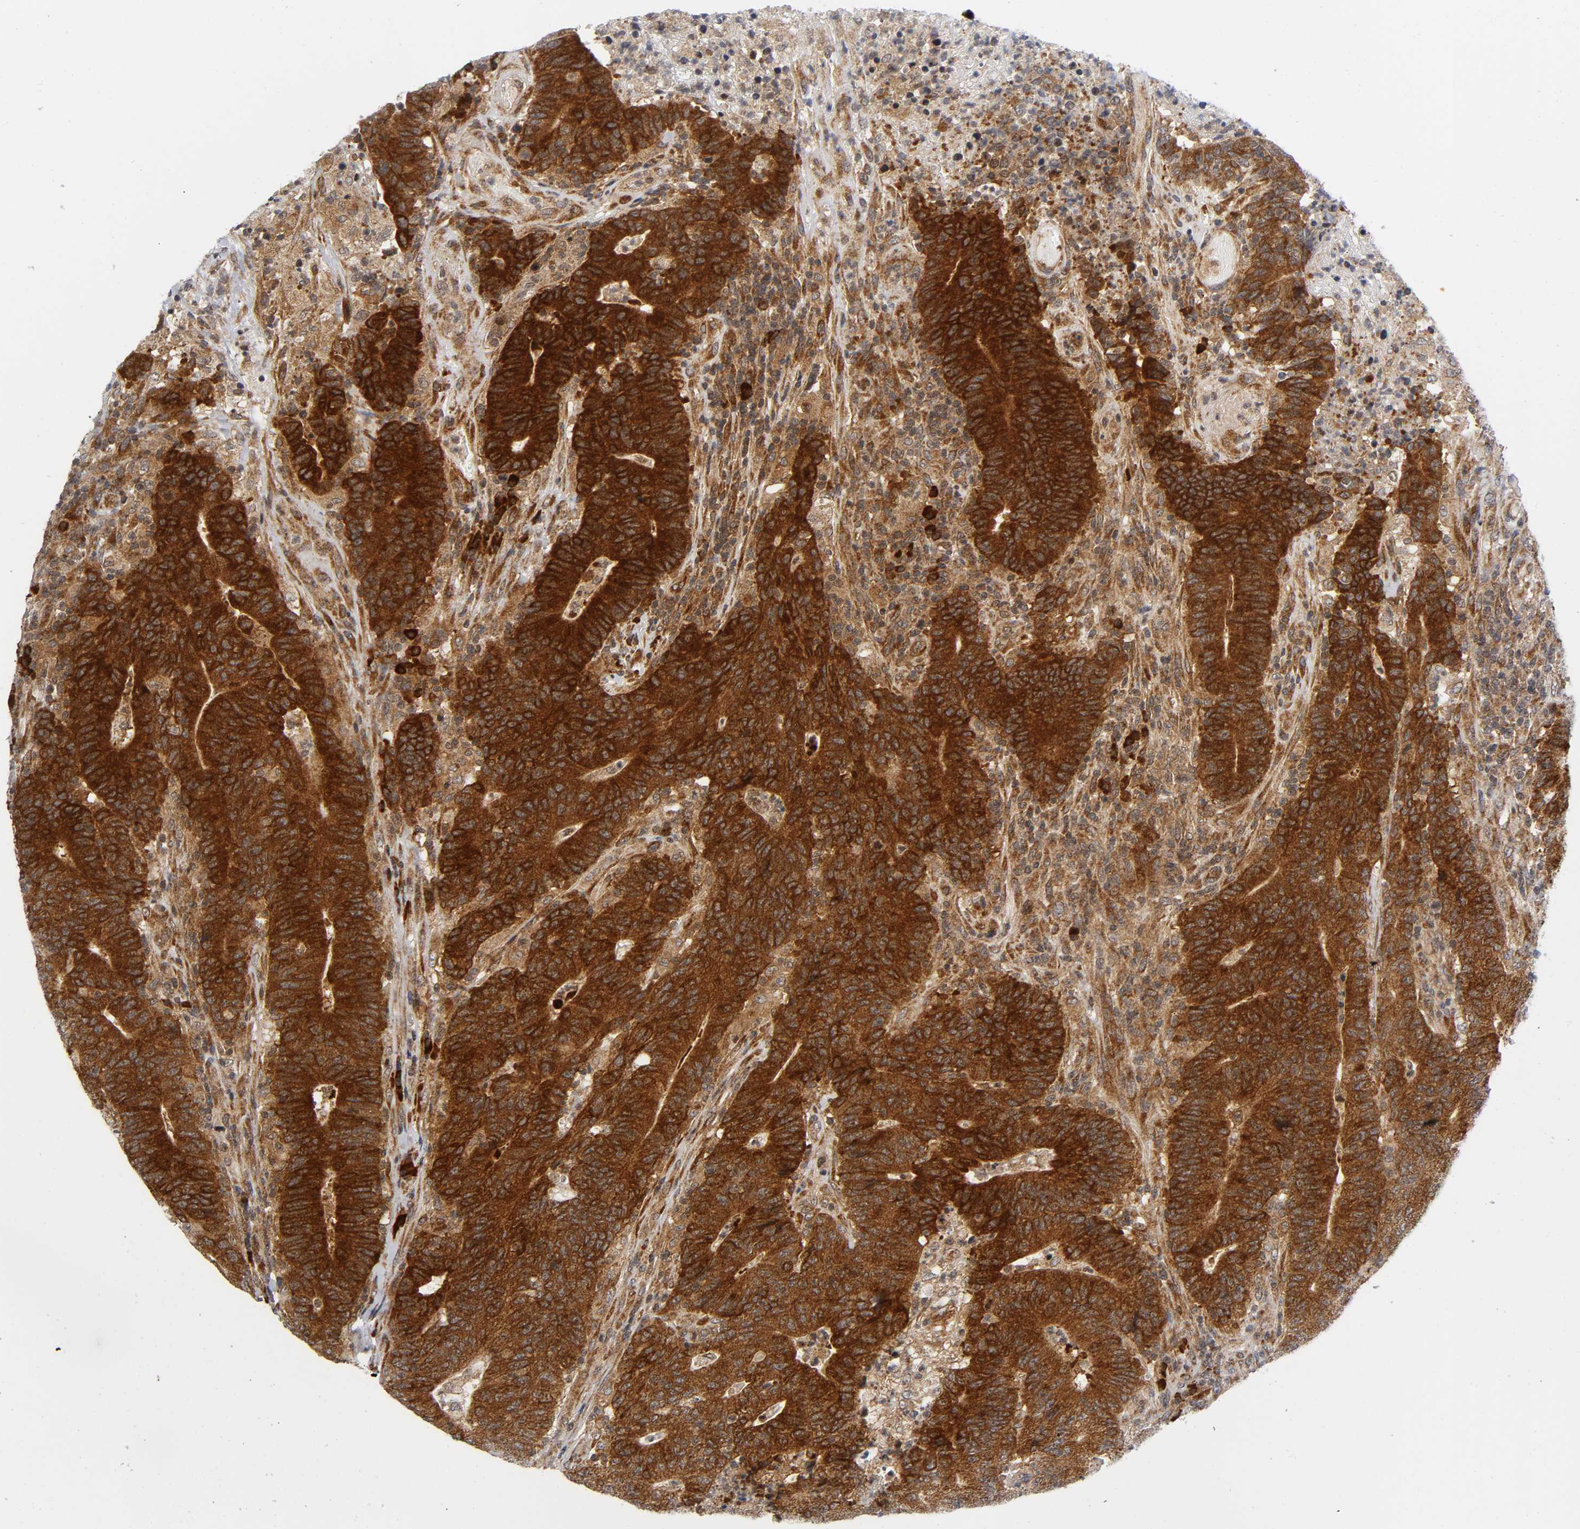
{"staining": {"intensity": "strong", "quantity": ">75%", "location": "cytoplasmic/membranous"}, "tissue": "colorectal cancer", "cell_type": "Tumor cells", "image_type": "cancer", "snomed": [{"axis": "morphology", "description": "Normal tissue, NOS"}, {"axis": "morphology", "description": "Adenocarcinoma, NOS"}, {"axis": "topography", "description": "Colon"}], "caption": "Colorectal cancer (adenocarcinoma) tissue displays strong cytoplasmic/membranous staining in approximately >75% of tumor cells, visualized by immunohistochemistry. The staining is performed using DAB brown chromogen to label protein expression. The nuclei are counter-stained blue using hematoxylin.", "gene": "EIF5", "patient": {"sex": "female", "age": 75}}